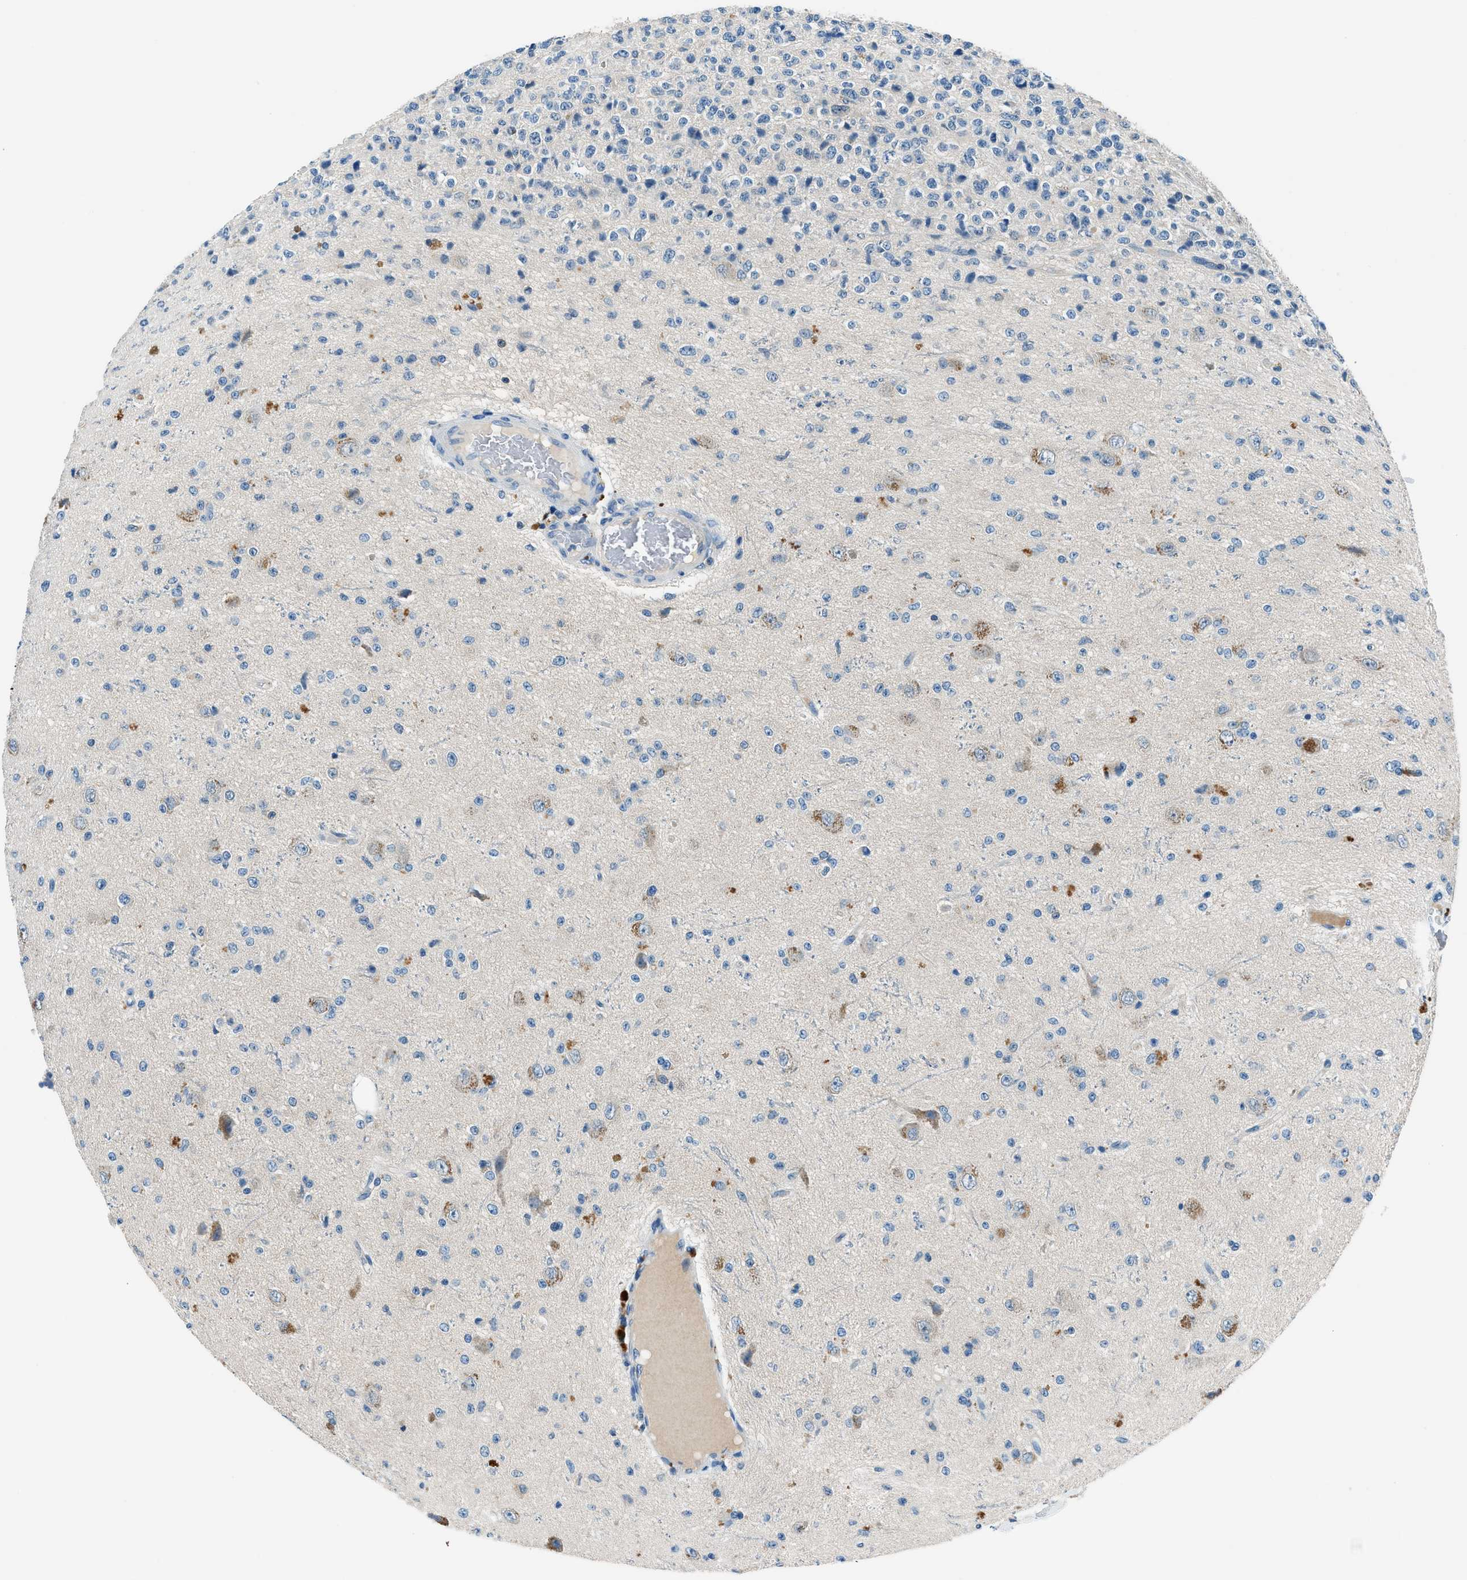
{"staining": {"intensity": "negative", "quantity": "none", "location": "none"}, "tissue": "glioma", "cell_type": "Tumor cells", "image_type": "cancer", "snomed": [{"axis": "morphology", "description": "Glioma, malignant, High grade"}, {"axis": "topography", "description": "pancreas cauda"}], "caption": "This is an IHC micrograph of malignant glioma (high-grade). There is no staining in tumor cells.", "gene": "ACP1", "patient": {"sex": "male", "age": 60}}